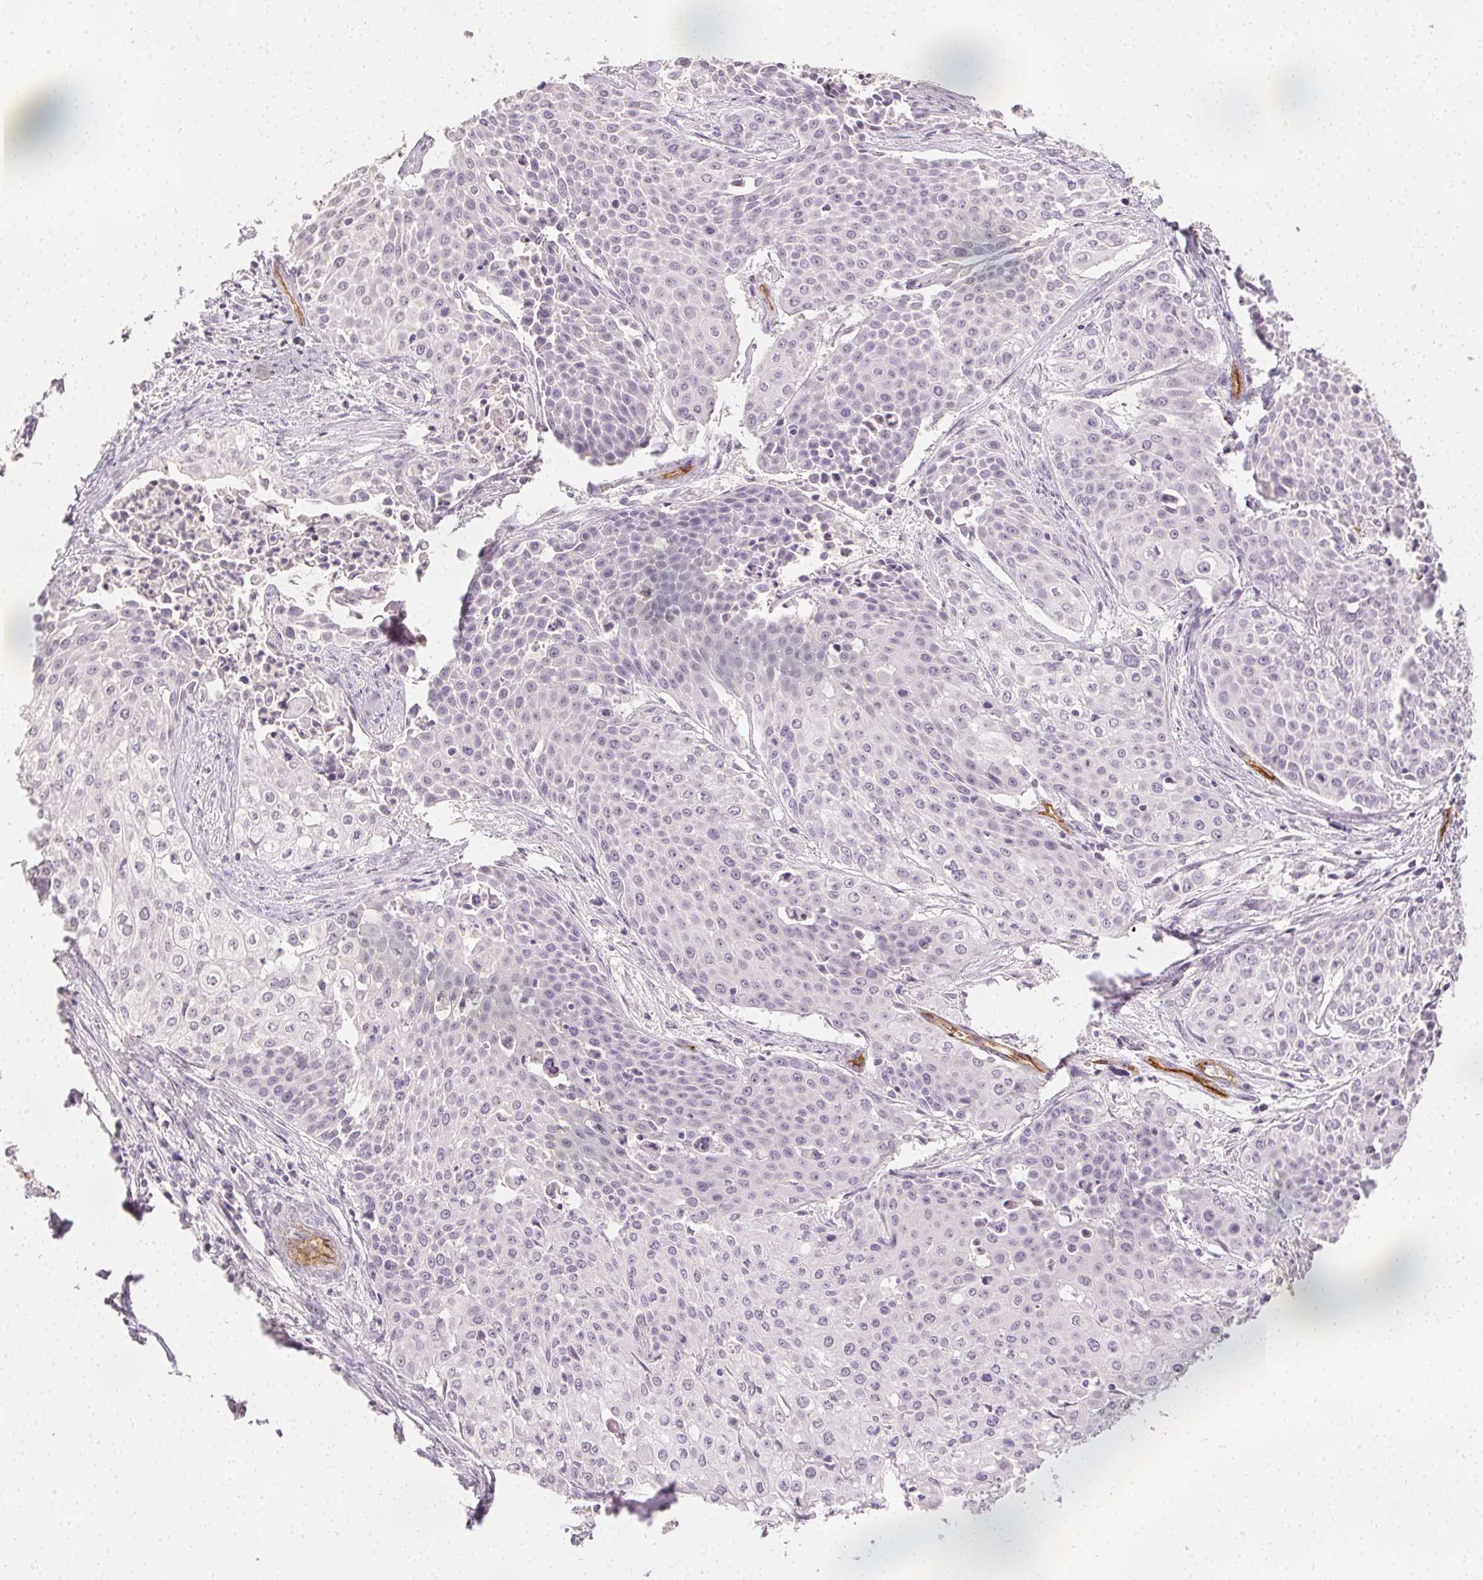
{"staining": {"intensity": "negative", "quantity": "none", "location": "none"}, "tissue": "cervical cancer", "cell_type": "Tumor cells", "image_type": "cancer", "snomed": [{"axis": "morphology", "description": "Squamous cell carcinoma, NOS"}, {"axis": "topography", "description": "Cervix"}], "caption": "Protein analysis of squamous cell carcinoma (cervical) displays no significant staining in tumor cells.", "gene": "PODXL", "patient": {"sex": "female", "age": 39}}